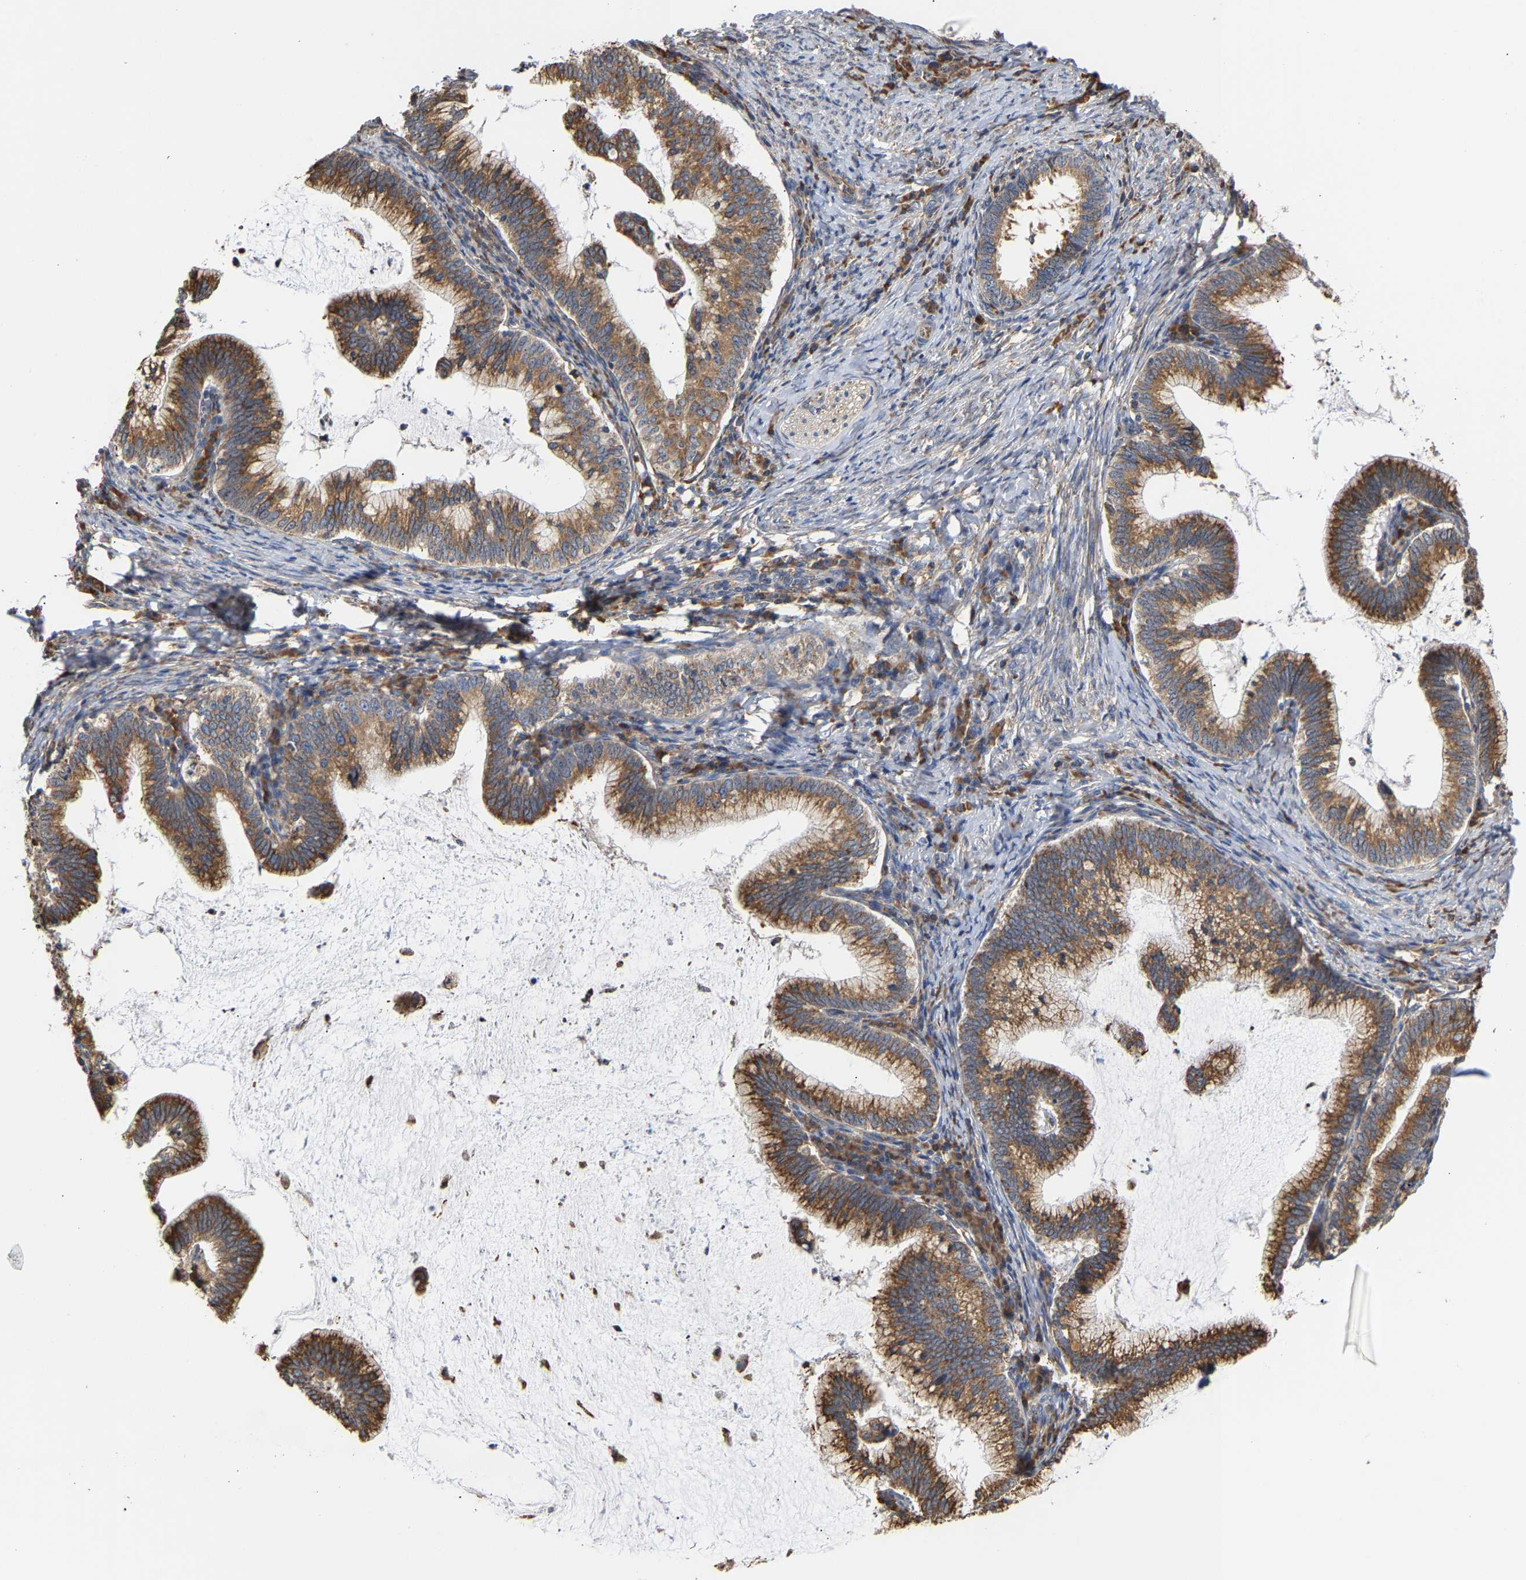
{"staining": {"intensity": "moderate", "quantity": ">75%", "location": "cytoplasmic/membranous"}, "tissue": "cervical cancer", "cell_type": "Tumor cells", "image_type": "cancer", "snomed": [{"axis": "morphology", "description": "Adenocarcinoma, NOS"}, {"axis": "topography", "description": "Cervix"}], "caption": "Human cervical adenocarcinoma stained with a brown dye reveals moderate cytoplasmic/membranous positive staining in approximately >75% of tumor cells.", "gene": "ARAP1", "patient": {"sex": "female", "age": 36}}